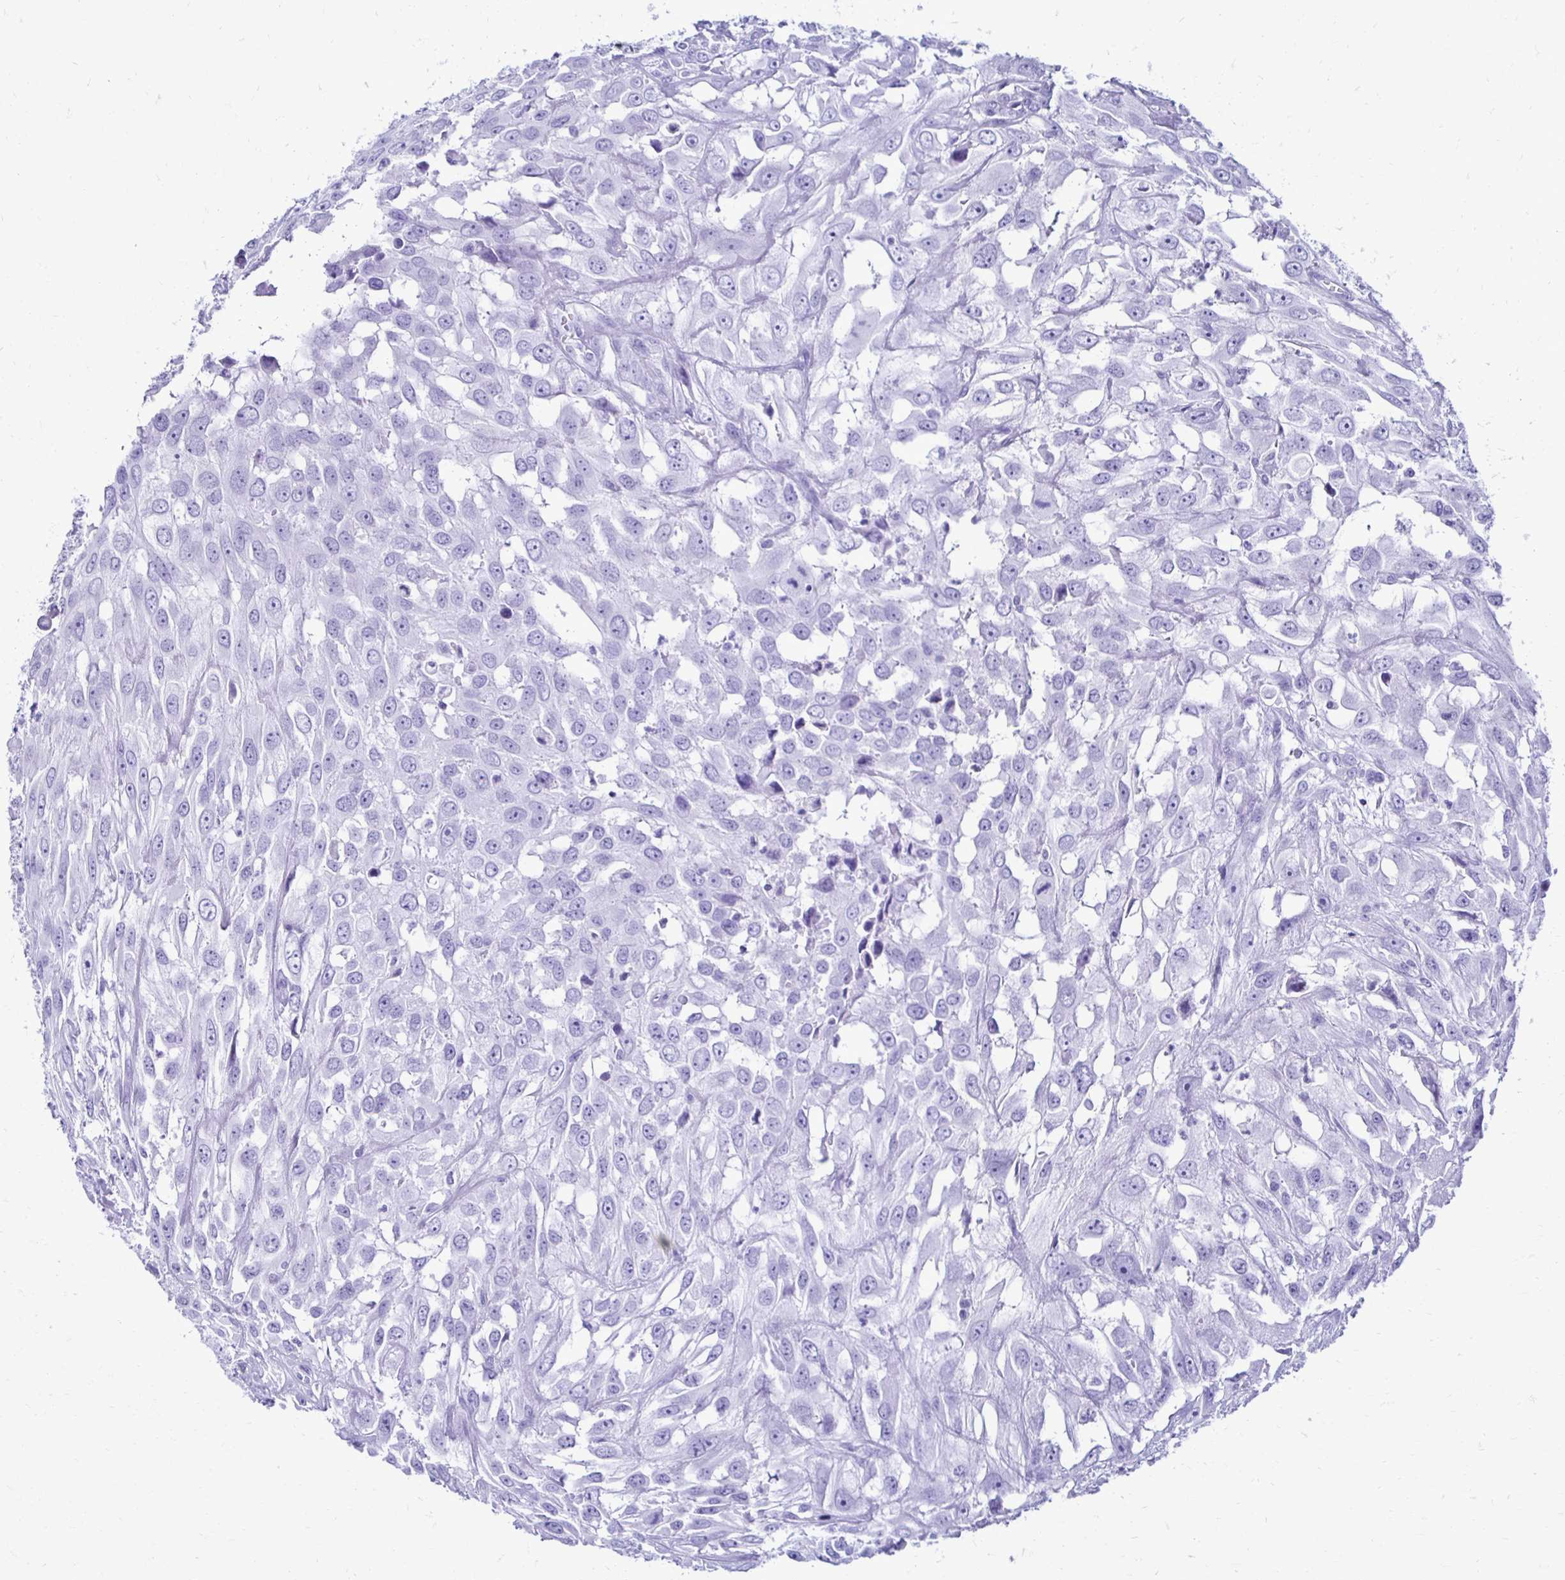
{"staining": {"intensity": "negative", "quantity": "none", "location": "none"}, "tissue": "urothelial cancer", "cell_type": "Tumor cells", "image_type": "cancer", "snomed": [{"axis": "morphology", "description": "Urothelial carcinoma, High grade"}, {"axis": "topography", "description": "Urinary bladder"}], "caption": "Immunohistochemical staining of human urothelial cancer demonstrates no significant staining in tumor cells.", "gene": "CST5", "patient": {"sex": "male", "age": 67}}